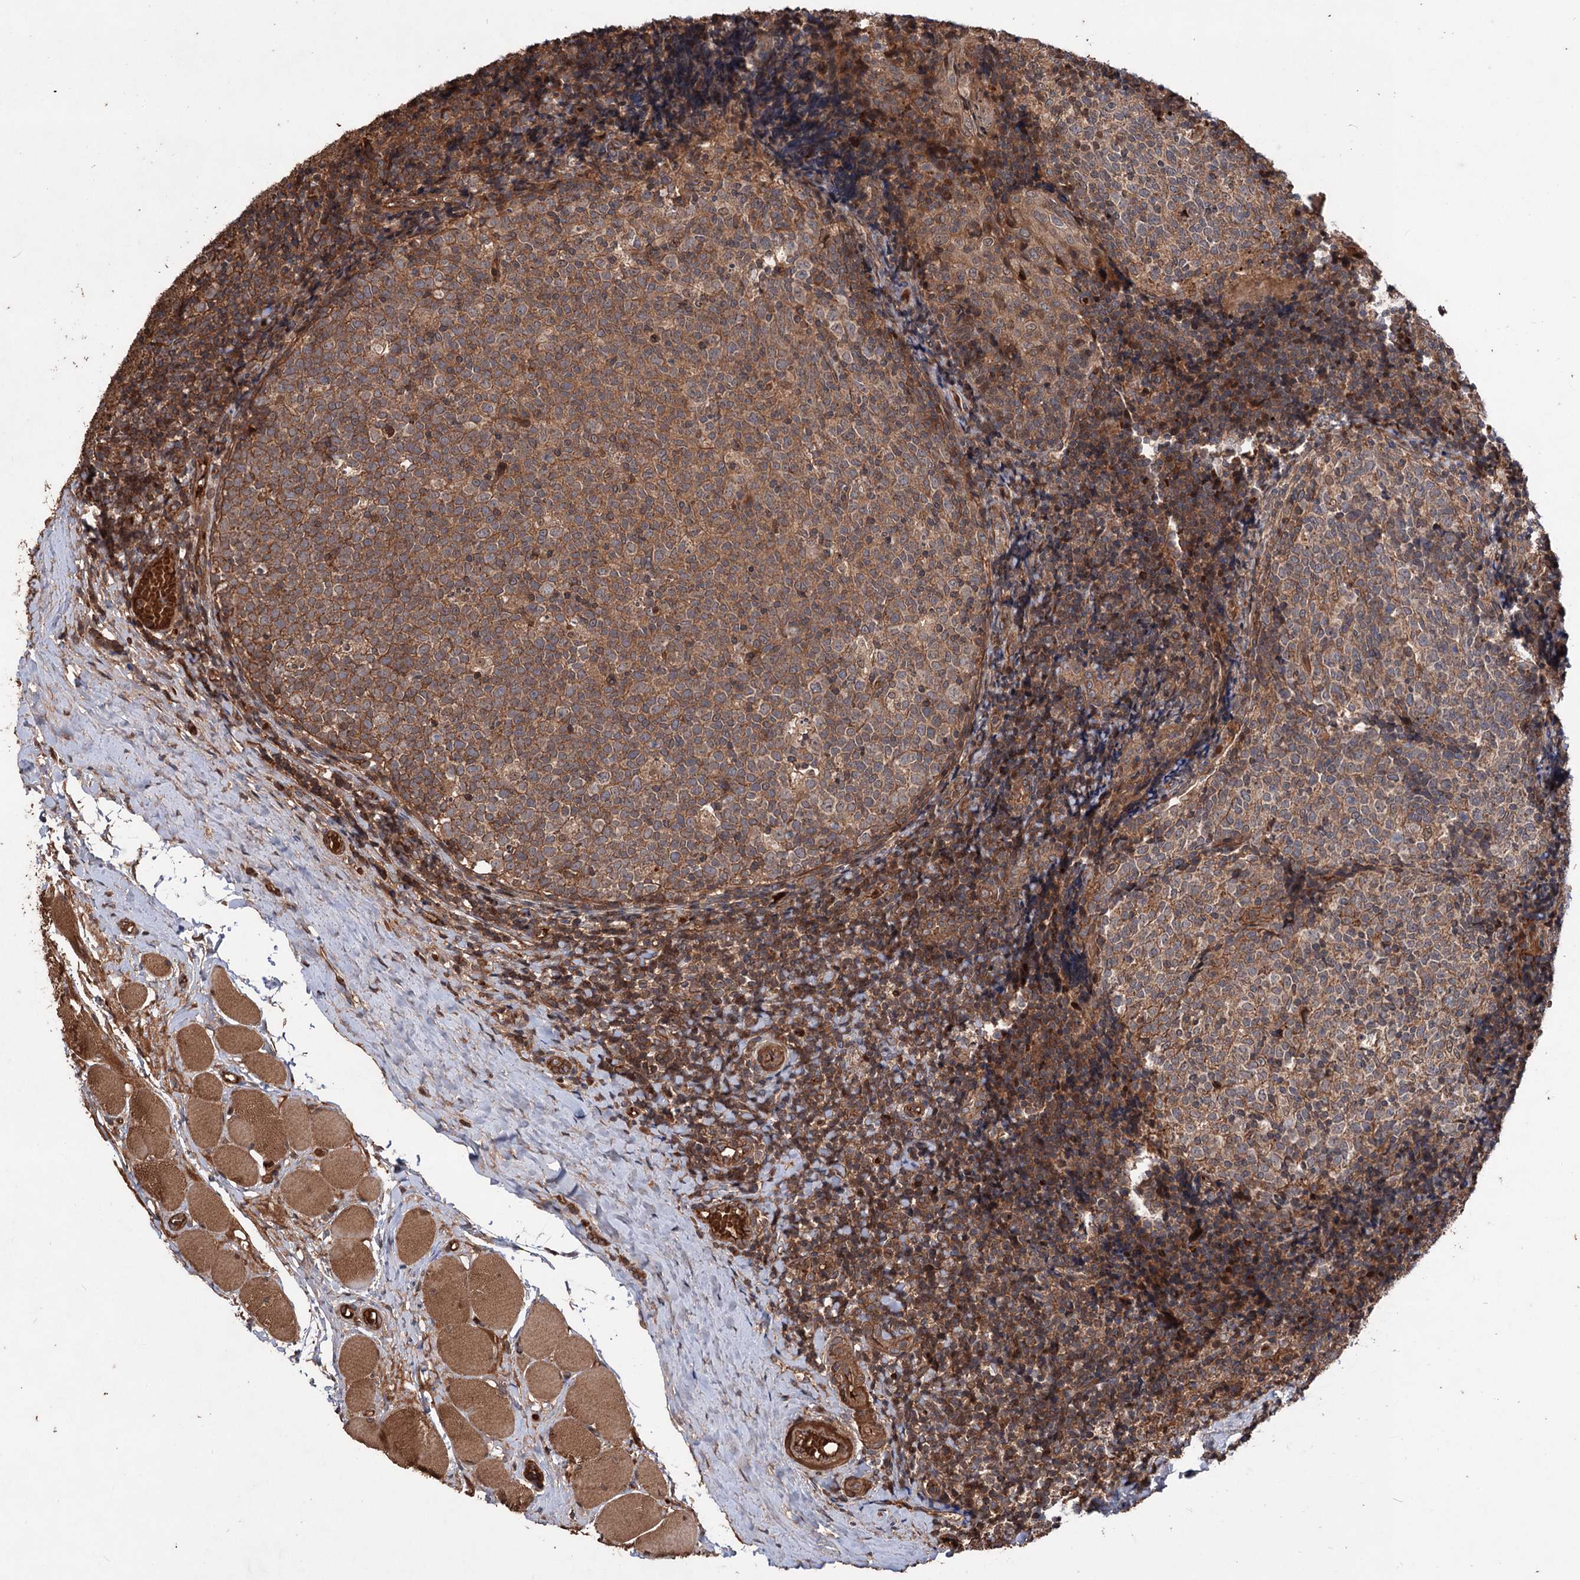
{"staining": {"intensity": "strong", "quantity": ">75%", "location": "cytoplasmic/membranous"}, "tissue": "tonsil", "cell_type": "Germinal center cells", "image_type": "normal", "snomed": [{"axis": "morphology", "description": "Normal tissue, NOS"}, {"axis": "topography", "description": "Tonsil"}], "caption": "IHC (DAB) staining of benign human tonsil demonstrates strong cytoplasmic/membranous protein positivity in approximately >75% of germinal center cells.", "gene": "ADK", "patient": {"sex": "female", "age": 19}}